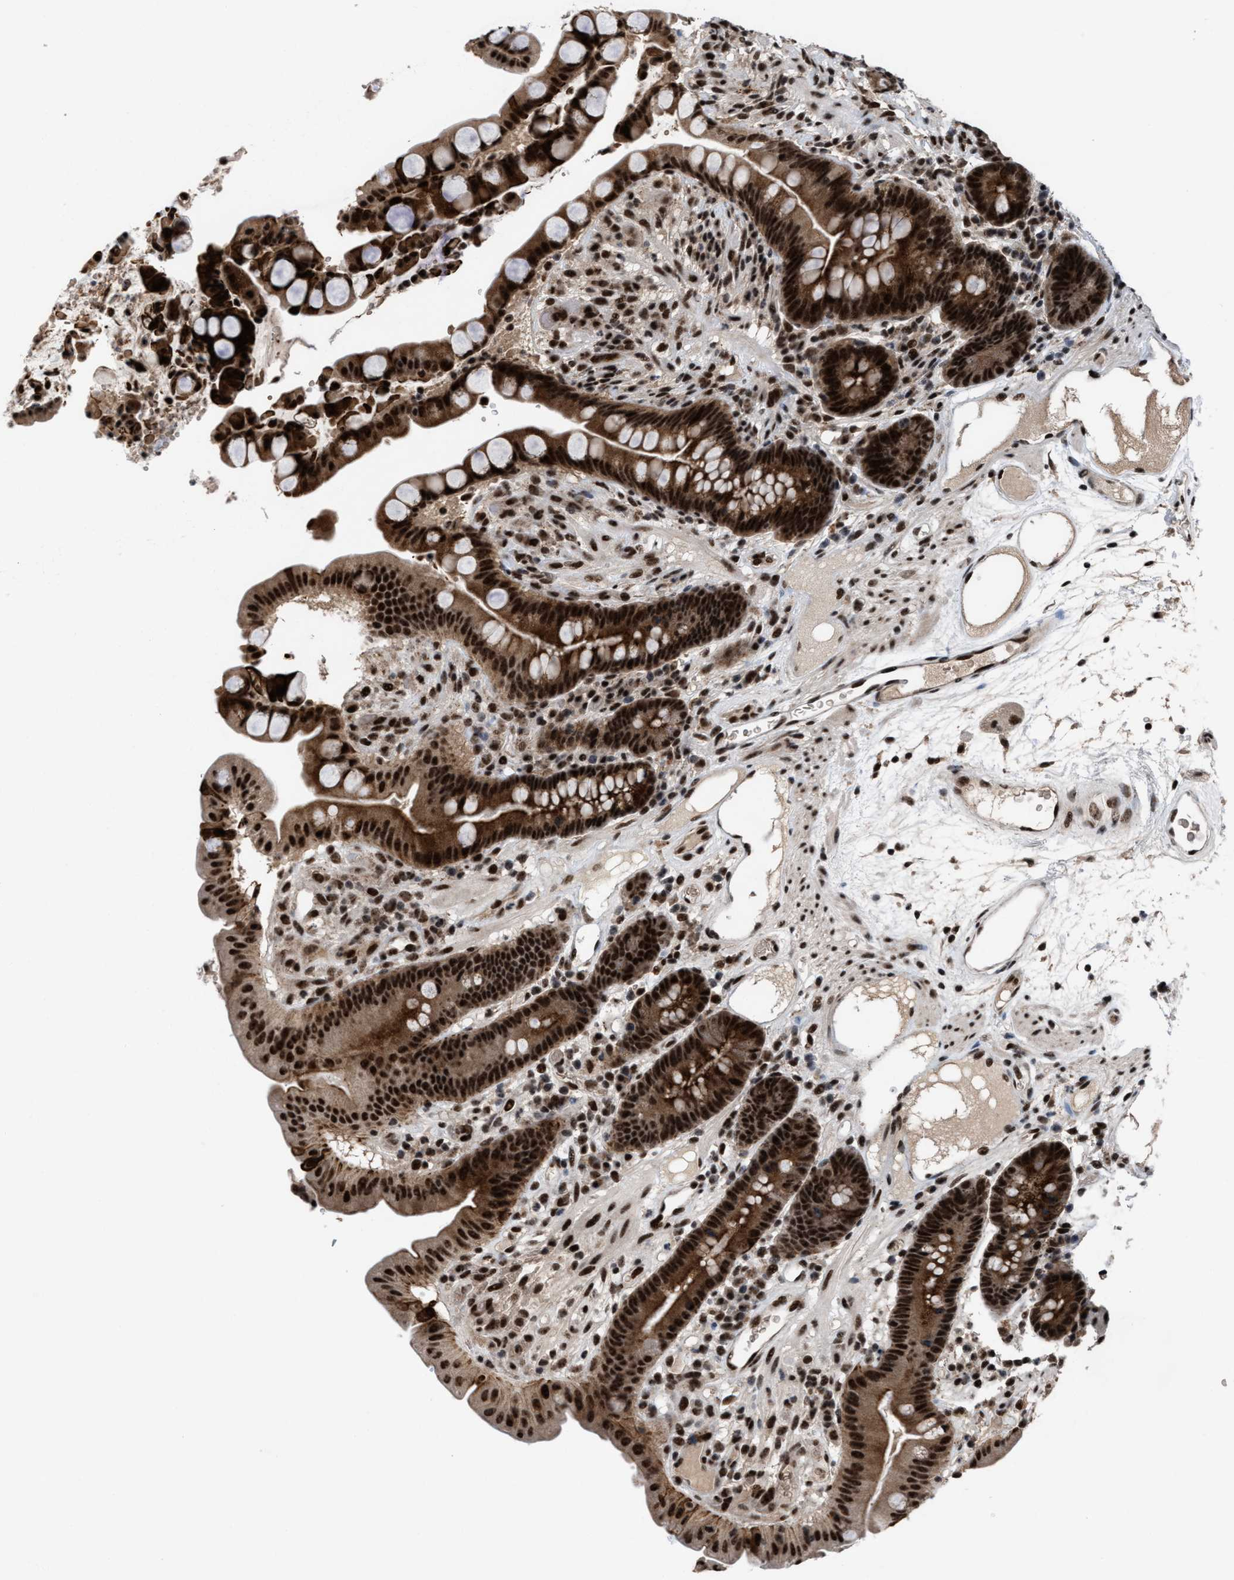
{"staining": {"intensity": "moderate", "quantity": ">75%", "location": "nuclear"}, "tissue": "colon", "cell_type": "Endothelial cells", "image_type": "normal", "snomed": [{"axis": "morphology", "description": "Normal tissue, NOS"}, {"axis": "topography", "description": "Colon"}], "caption": "Protein analysis of normal colon exhibits moderate nuclear staining in approximately >75% of endothelial cells. The protein of interest is shown in brown color, while the nuclei are stained blue.", "gene": "PRPF4", "patient": {"sex": "male", "age": 73}}